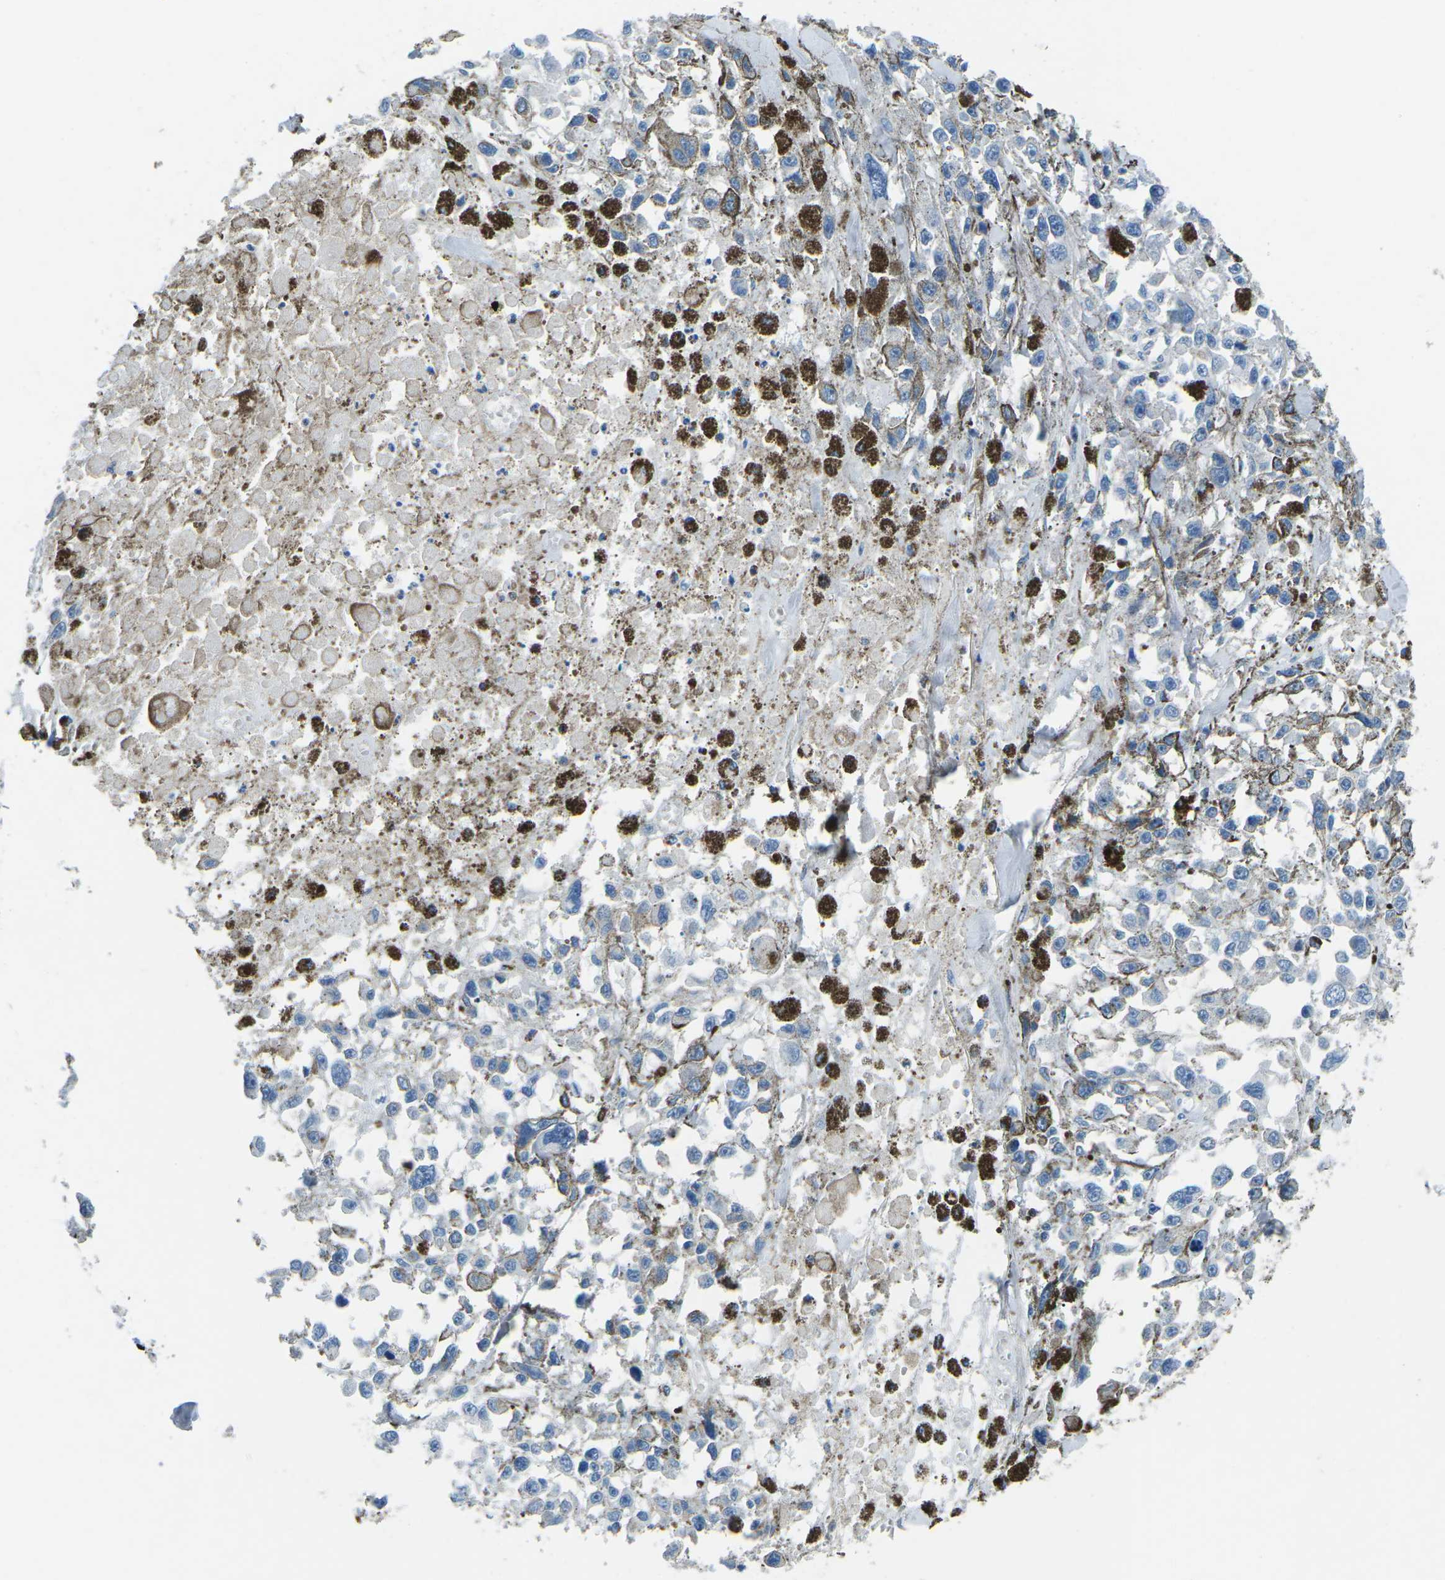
{"staining": {"intensity": "negative", "quantity": "none", "location": "none"}, "tissue": "melanoma", "cell_type": "Tumor cells", "image_type": "cancer", "snomed": [{"axis": "morphology", "description": "Malignant melanoma, Metastatic site"}, {"axis": "topography", "description": "Lymph node"}], "caption": "High power microscopy photomicrograph of an immunohistochemistry image of melanoma, revealing no significant positivity in tumor cells. (DAB immunohistochemistry visualized using brightfield microscopy, high magnification).", "gene": "CD1D", "patient": {"sex": "male", "age": 59}}